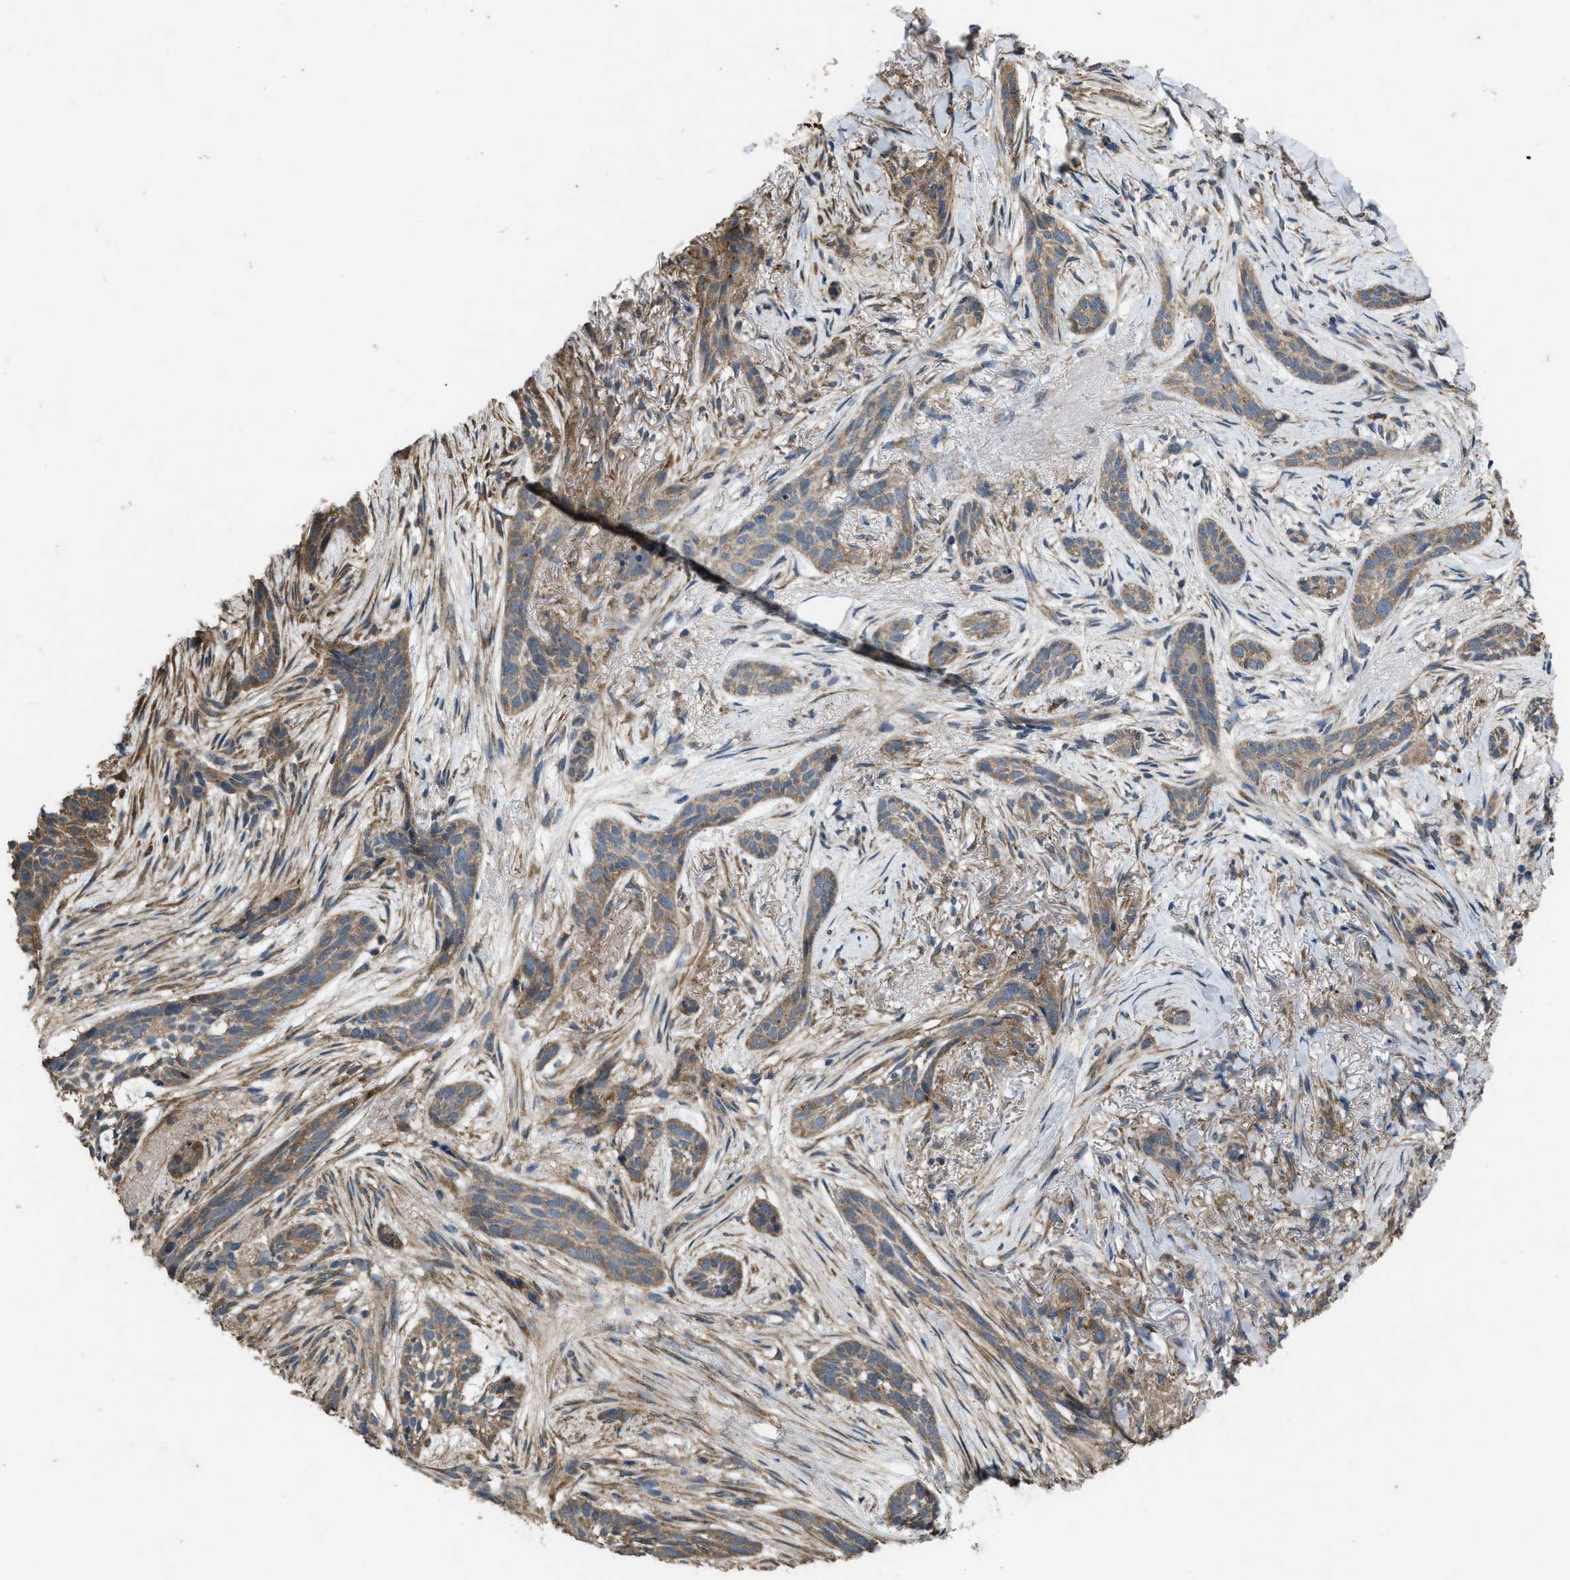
{"staining": {"intensity": "weak", "quantity": ">75%", "location": "cytoplasmic/membranous"}, "tissue": "skin cancer", "cell_type": "Tumor cells", "image_type": "cancer", "snomed": [{"axis": "morphology", "description": "Basal cell carcinoma"}, {"axis": "topography", "description": "Skin"}], "caption": "A low amount of weak cytoplasmic/membranous expression is present in approximately >75% of tumor cells in skin basal cell carcinoma tissue. The staining is performed using DAB (3,3'-diaminobenzidine) brown chromogen to label protein expression. The nuclei are counter-stained blue using hematoxylin.", "gene": "ARL6", "patient": {"sex": "female", "age": 88}}